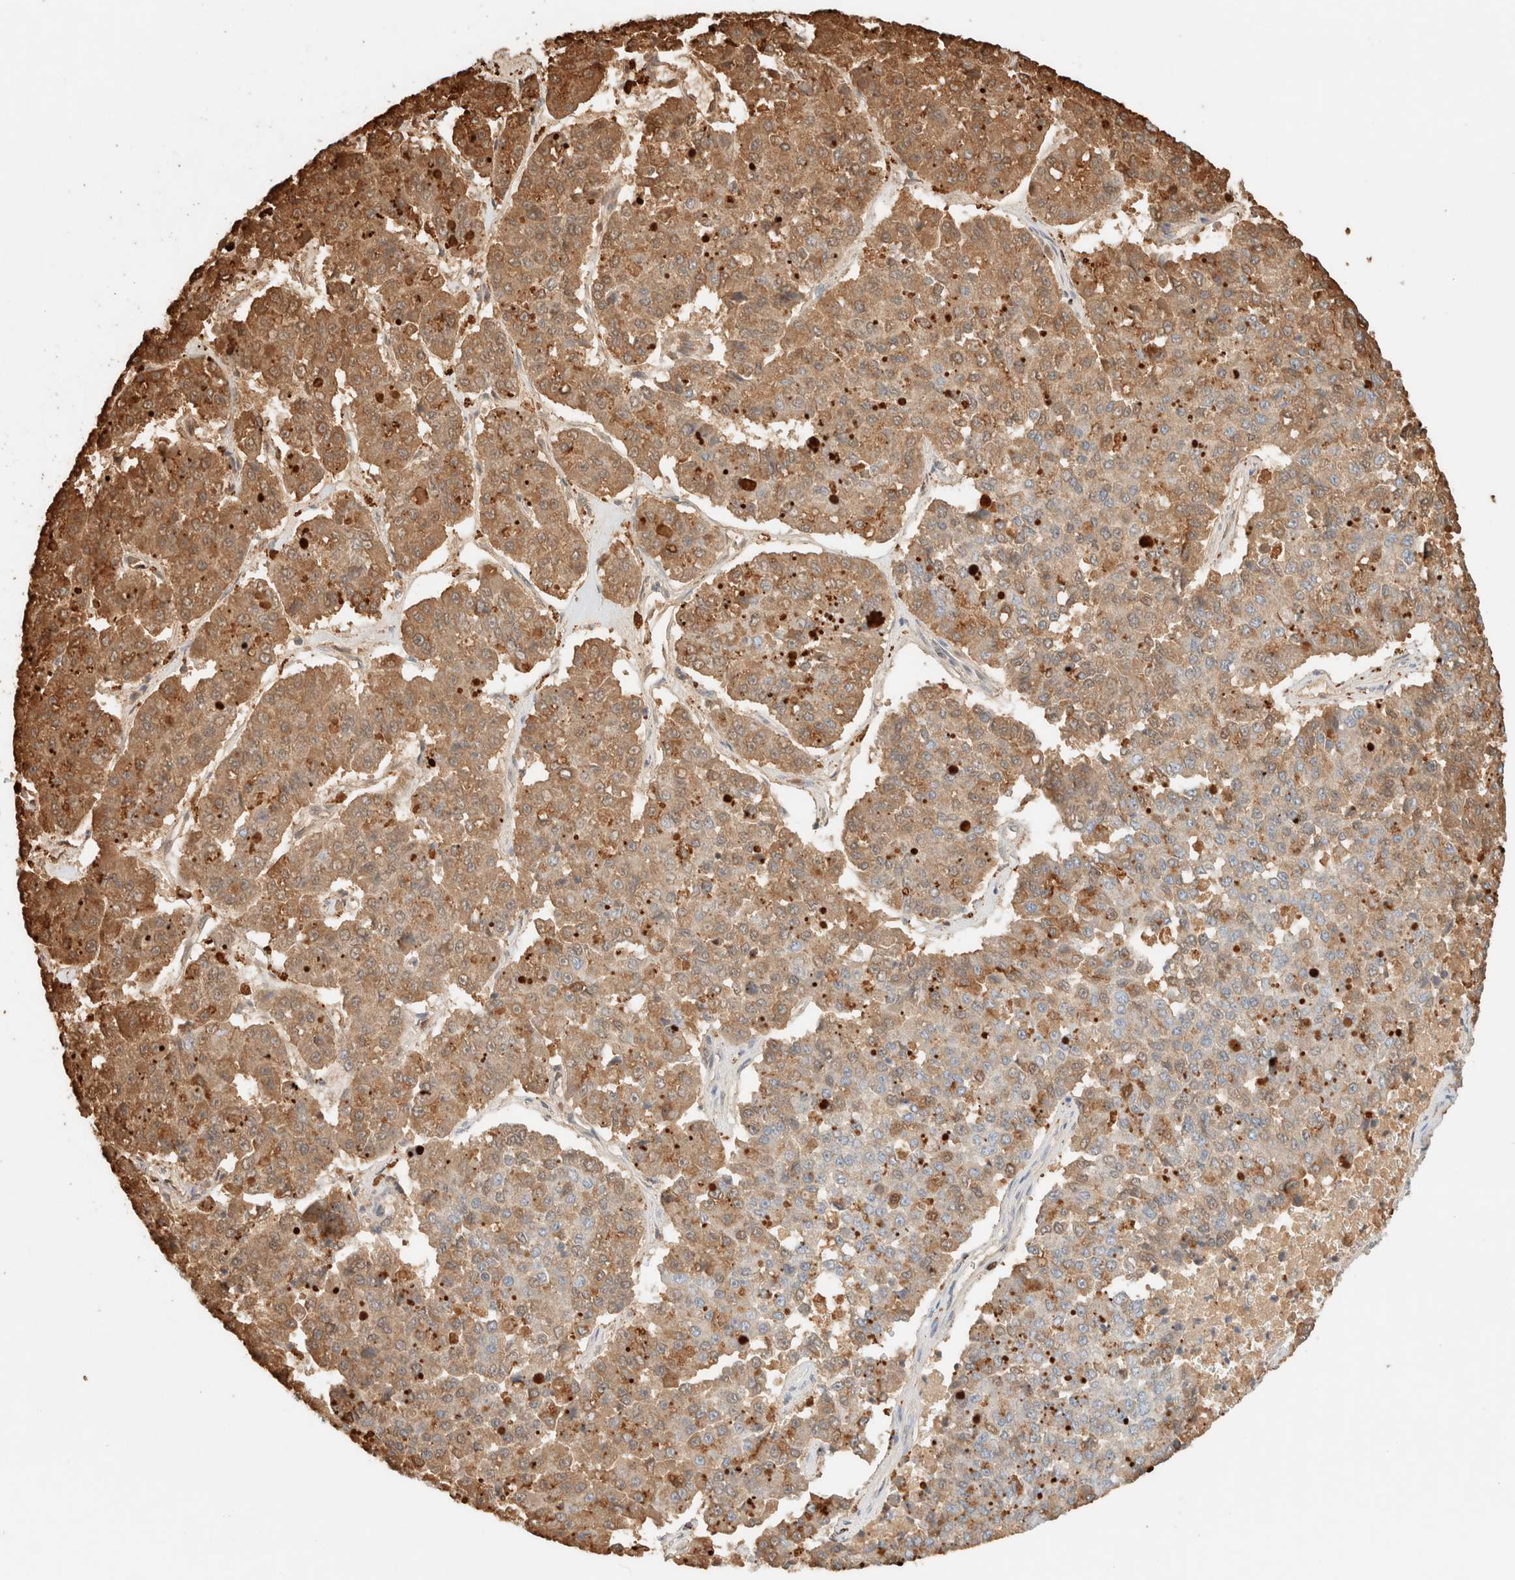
{"staining": {"intensity": "moderate", "quantity": ">75%", "location": "cytoplasmic/membranous"}, "tissue": "pancreatic cancer", "cell_type": "Tumor cells", "image_type": "cancer", "snomed": [{"axis": "morphology", "description": "Adenocarcinoma, NOS"}, {"axis": "topography", "description": "Pancreas"}], "caption": "Human pancreatic cancer stained with a protein marker reveals moderate staining in tumor cells.", "gene": "CPA1", "patient": {"sex": "male", "age": 50}}